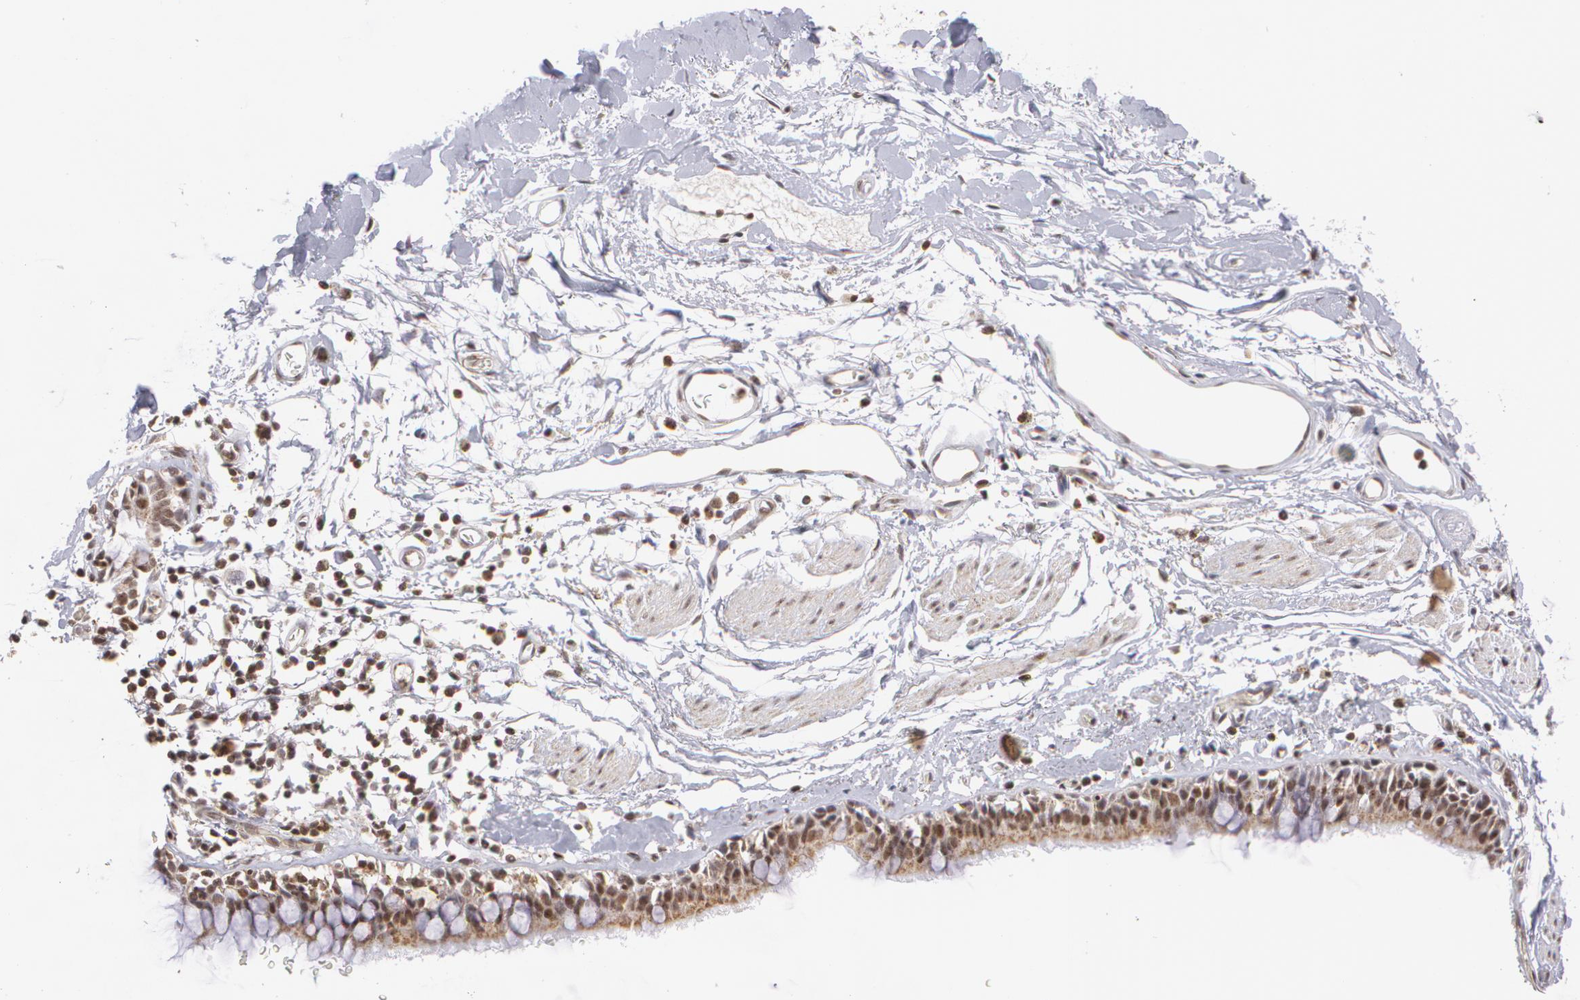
{"staining": {"intensity": "moderate", "quantity": ">75%", "location": "nuclear"}, "tissue": "bronchus", "cell_type": "Respiratory epithelial cells", "image_type": "normal", "snomed": [{"axis": "morphology", "description": "Normal tissue, NOS"}, {"axis": "topography", "description": "Lymph node of abdomen"}, {"axis": "topography", "description": "Lymph node of pelvis"}], "caption": "The micrograph displays staining of unremarkable bronchus, revealing moderate nuclear protein staining (brown color) within respiratory epithelial cells.", "gene": "MXD1", "patient": {"sex": "female", "age": 65}}